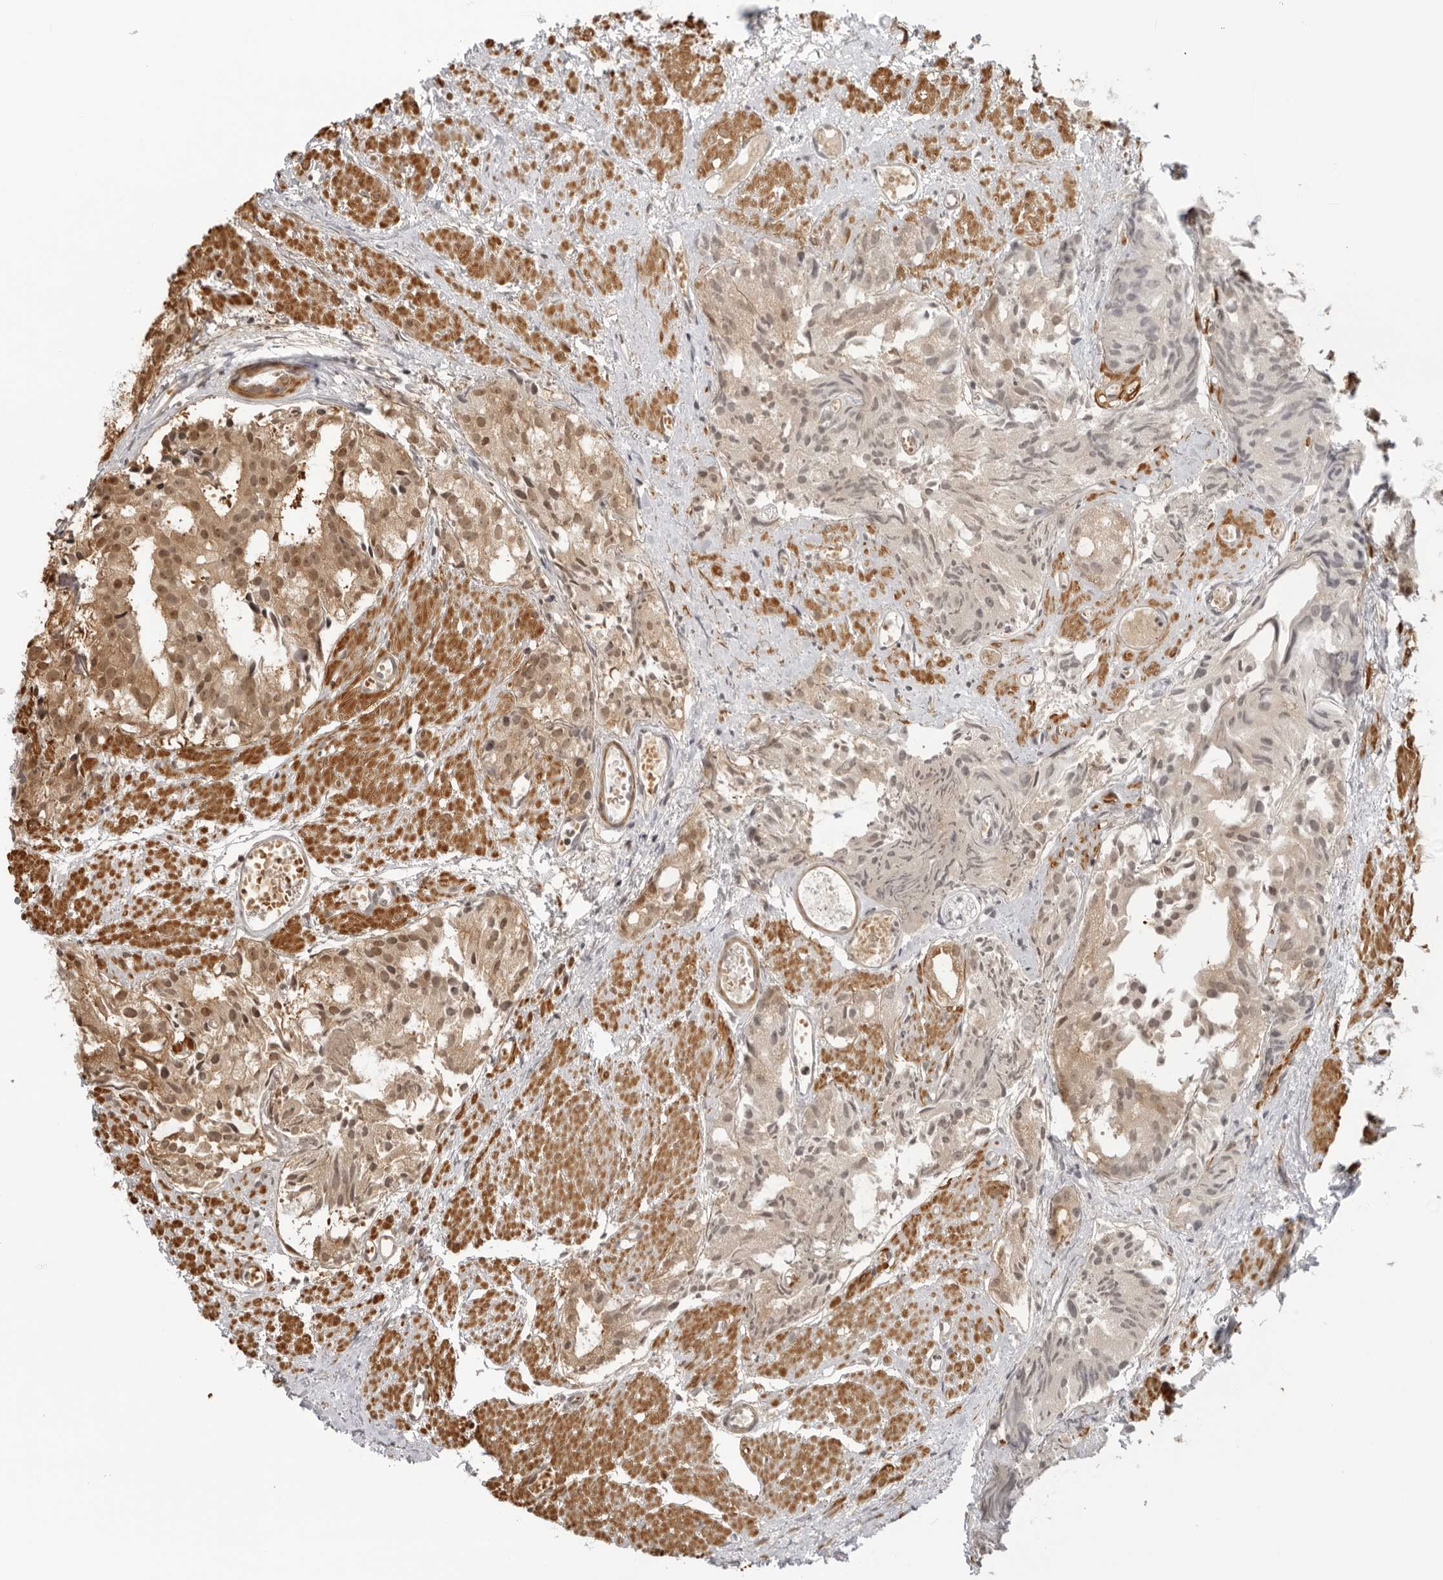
{"staining": {"intensity": "moderate", "quantity": "25%-75%", "location": "cytoplasmic/membranous,nuclear"}, "tissue": "prostate cancer", "cell_type": "Tumor cells", "image_type": "cancer", "snomed": [{"axis": "morphology", "description": "Adenocarcinoma, Low grade"}, {"axis": "topography", "description": "Prostate"}], "caption": "The micrograph shows a brown stain indicating the presence of a protein in the cytoplasmic/membranous and nuclear of tumor cells in prostate cancer (adenocarcinoma (low-grade)). (Brightfield microscopy of DAB IHC at high magnification).", "gene": "RNF146", "patient": {"sex": "male", "age": 88}}